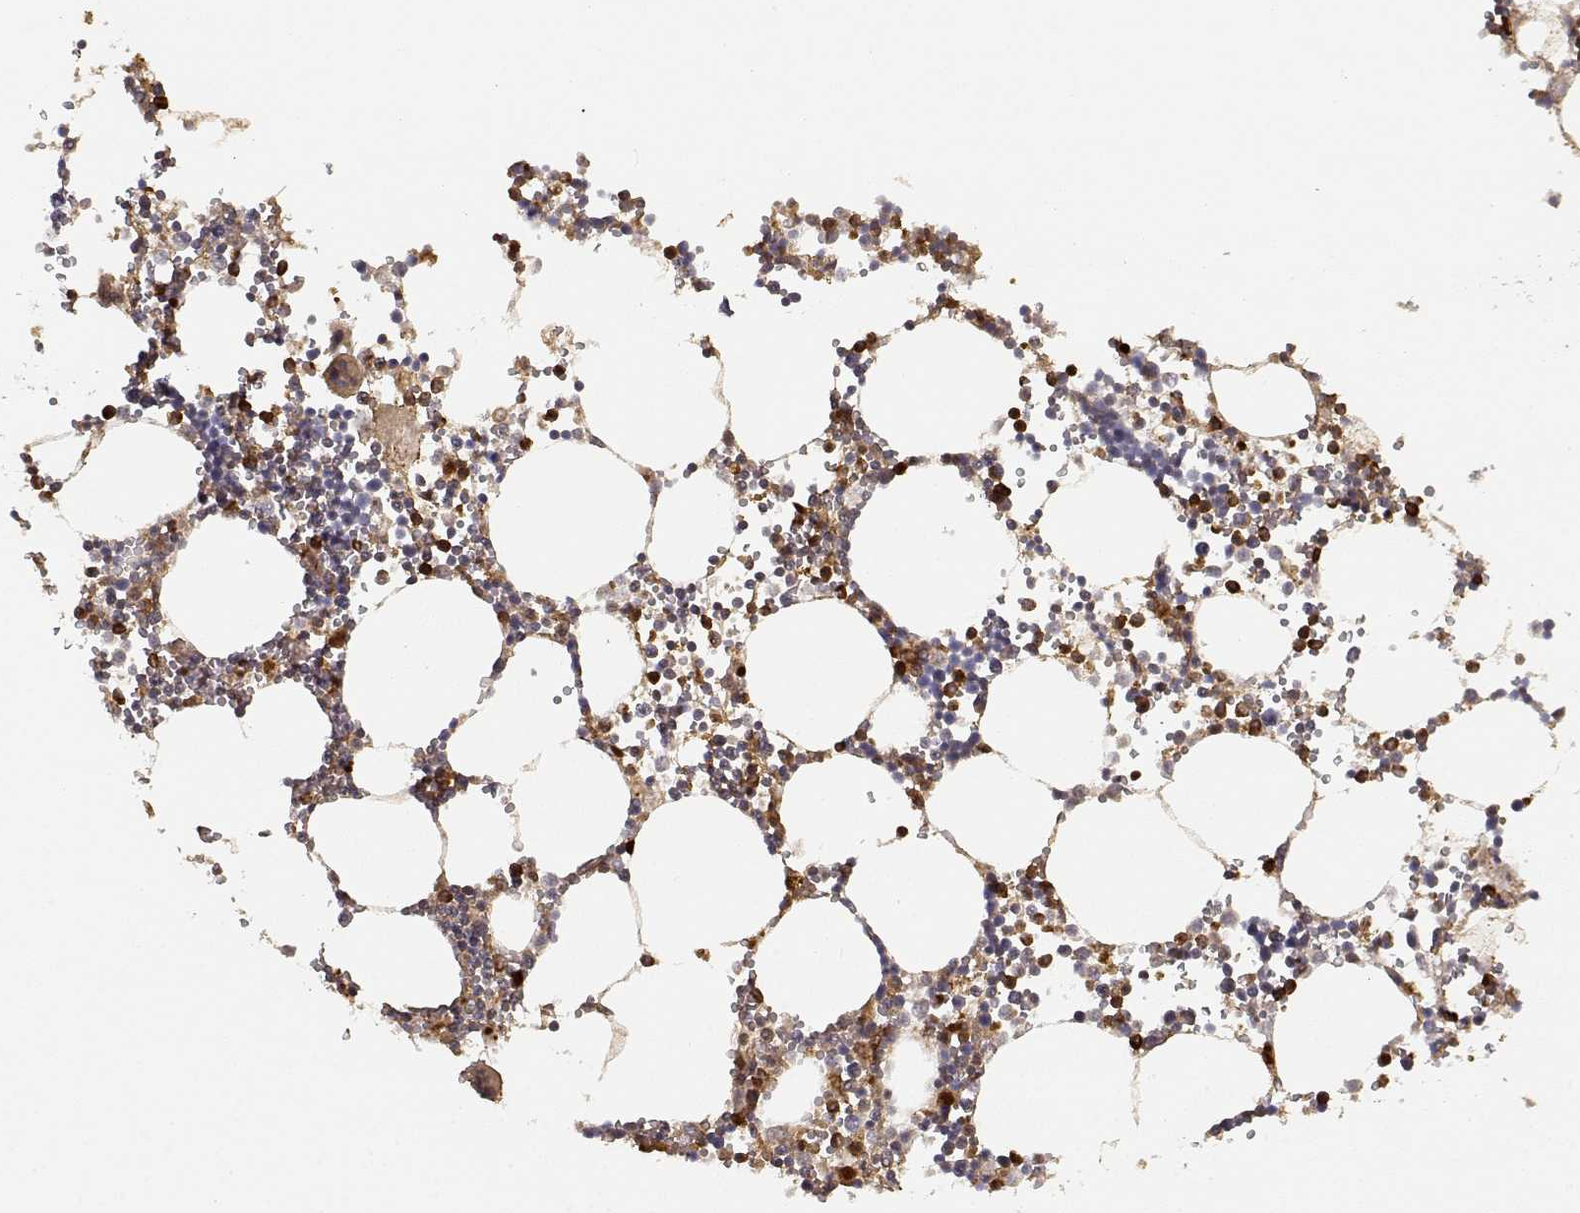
{"staining": {"intensity": "moderate", "quantity": "25%-75%", "location": "cytoplasmic/membranous"}, "tissue": "bone marrow", "cell_type": "Hematopoietic cells", "image_type": "normal", "snomed": [{"axis": "morphology", "description": "Normal tissue, NOS"}, {"axis": "topography", "description": "Bone marrow"}], "caption": "Bone marrow stained for a protein (brown) reveals moderate cytoplasmic/membranous positive expression in approximately 25%-75% of hematopoietic cells.", "gene": "CDK5RAP2", "patient": {"sex": "male", "age": 54}}